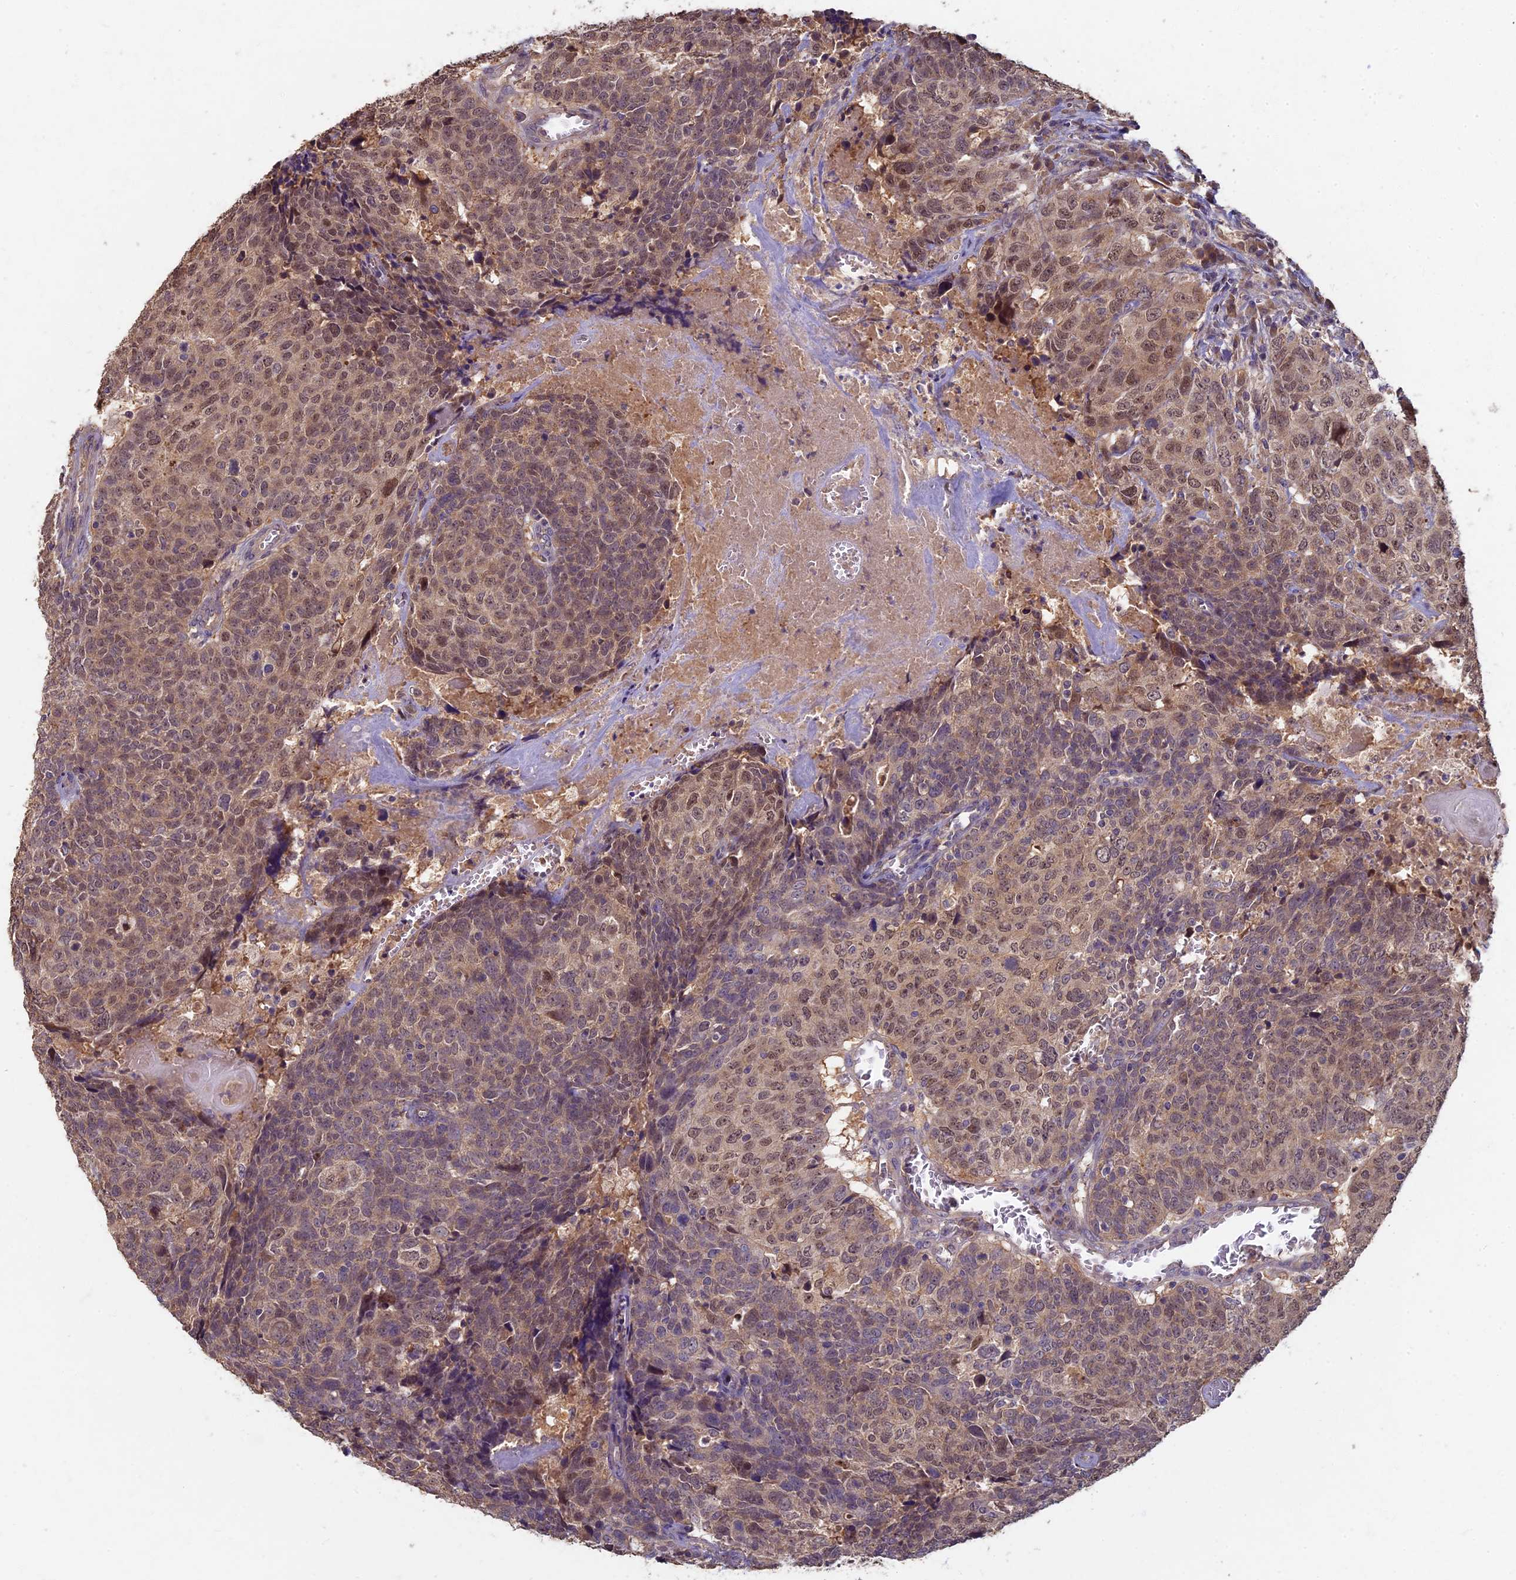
{"staining": {"intensity": "moderate", "quantity": "25%-75%", "location": "nuclear"}, "tissue": "head and neck cancer", "cell_type": "Tumor cells", "image_type": "cancer", "snomed": [{"axis": "morphology", "description": "Squamous cell carcinoma, NOS"}, {"axis": "topography", "description": "Head-Neck"}], "caption": "Human head and neck squamous cell carcinoma stained with a protein marker reveals moderate staining in tumor cells.", "gene": "RSPH3", "patient": {"sex": "male", "age": 66}}